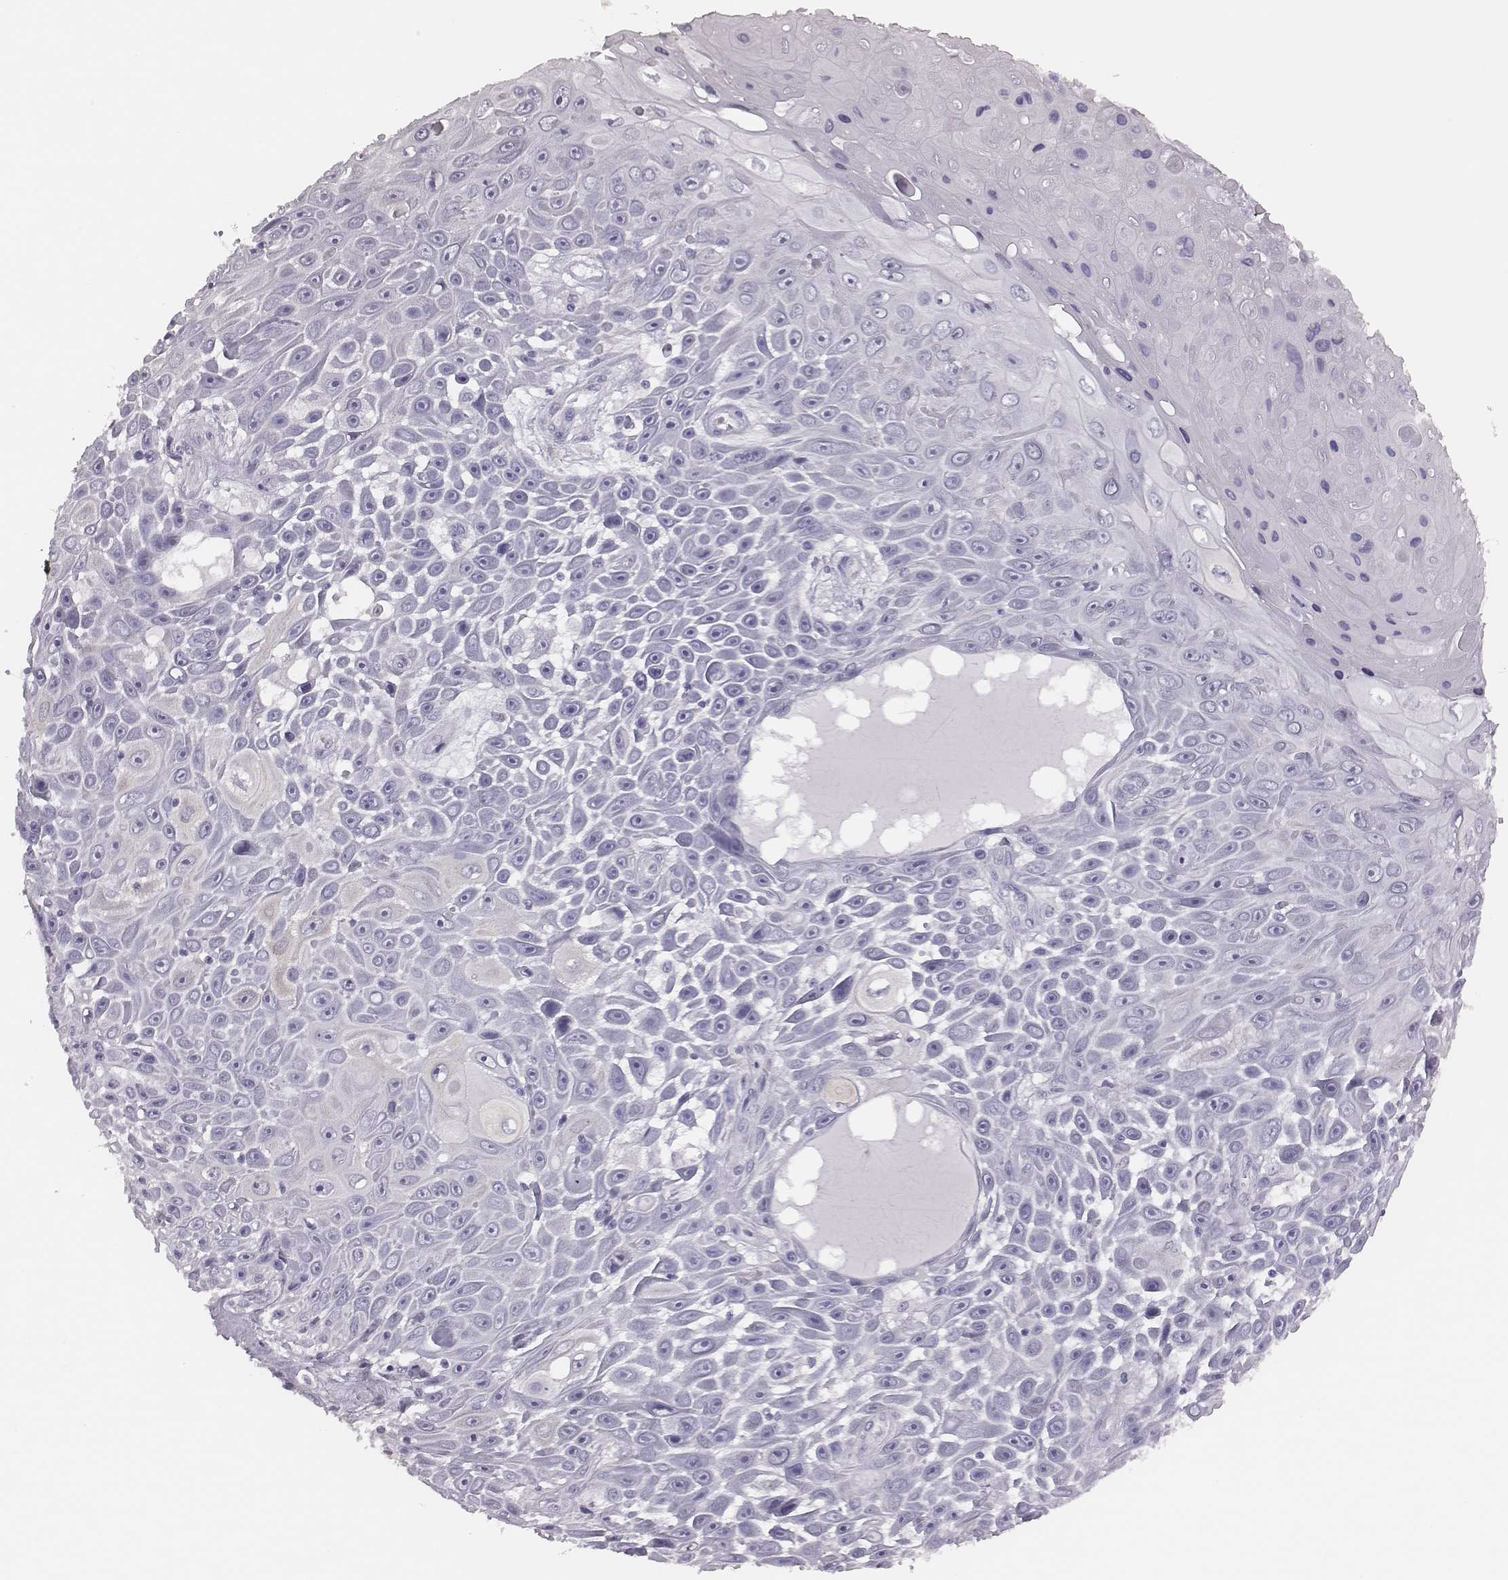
{"staining": {"intensity": "negative", "quantity": "none", "location": "none"}, "tissue": "skin cancer", "cell_type": "Tumor cells", "image_type": "cancer", "snomed": [{"axis": "morphology", "description": "Squamous cell carcinoma, NOS"}, {"axis": "topography", "description": "Skin"}], "caption": "High magnification brightfield microscopy of squamous cell carcinoma (skin) stained with DAB (brown) and counterstained with hematoxylin (blue): tumor cells show no significant expression.", "gene": "GUCA1A", "patient": {"sex": "male", "age": 82}}